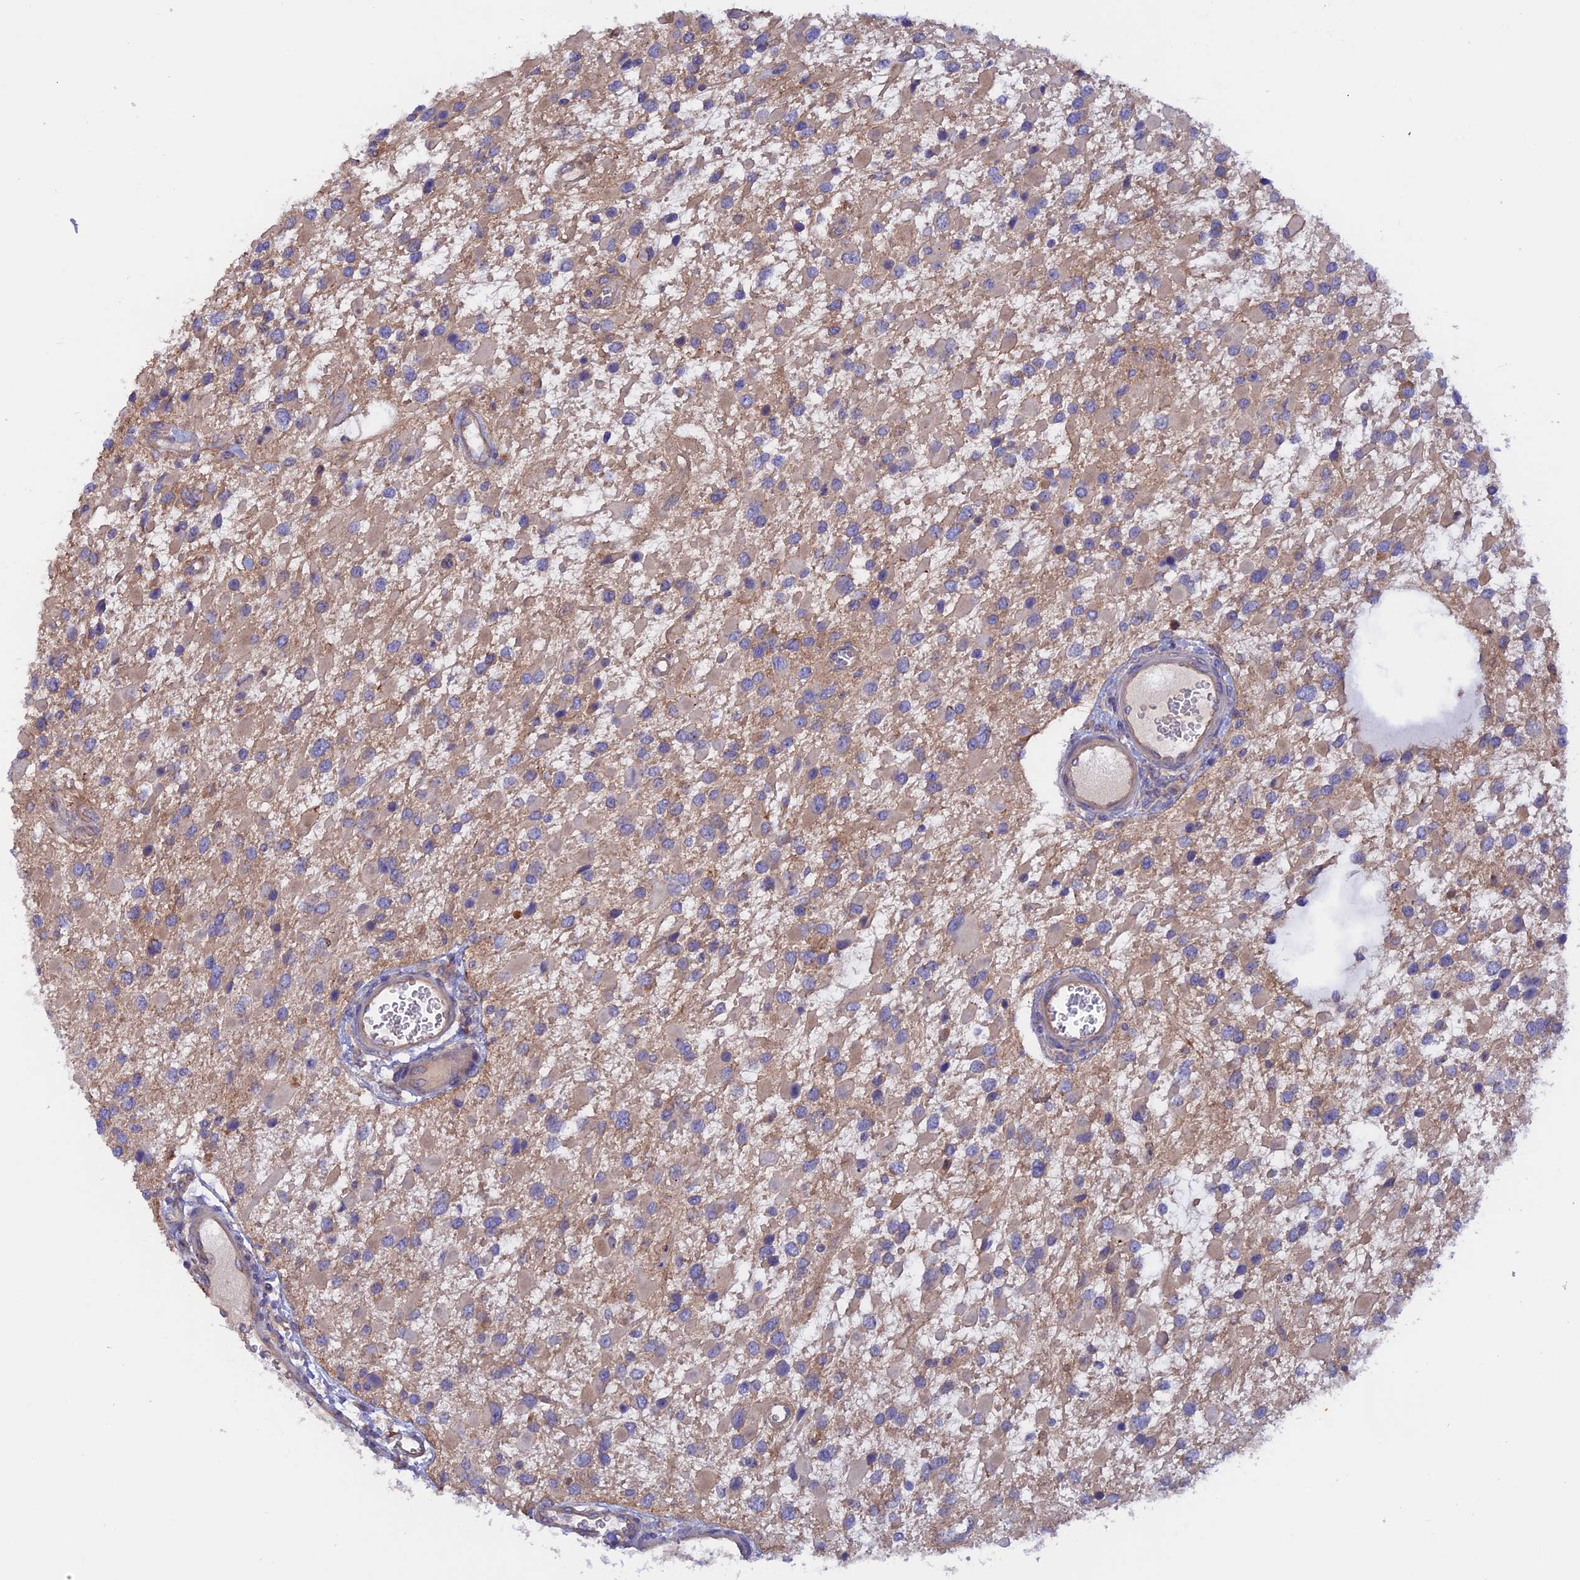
{"staining": {"intensity": "weak", "quantity": "25%-75%", "location": "cytoplasmic/membranous"}, "tissue": "glioma", "cell_type": "Tumor cells", "image_type": "cancer", "snomed": [{"axis": "morphology", "description": "Glioma, malignant, High grade"}, {"axis": "topography", "description": "Brain"}], "caption": "Weak cytoplasmic/membranous expression is seen in about 25%-75% of tumor cells in glioma.", "gene": "HYCC1", "patient": {"sex": "male", "age": 53}}